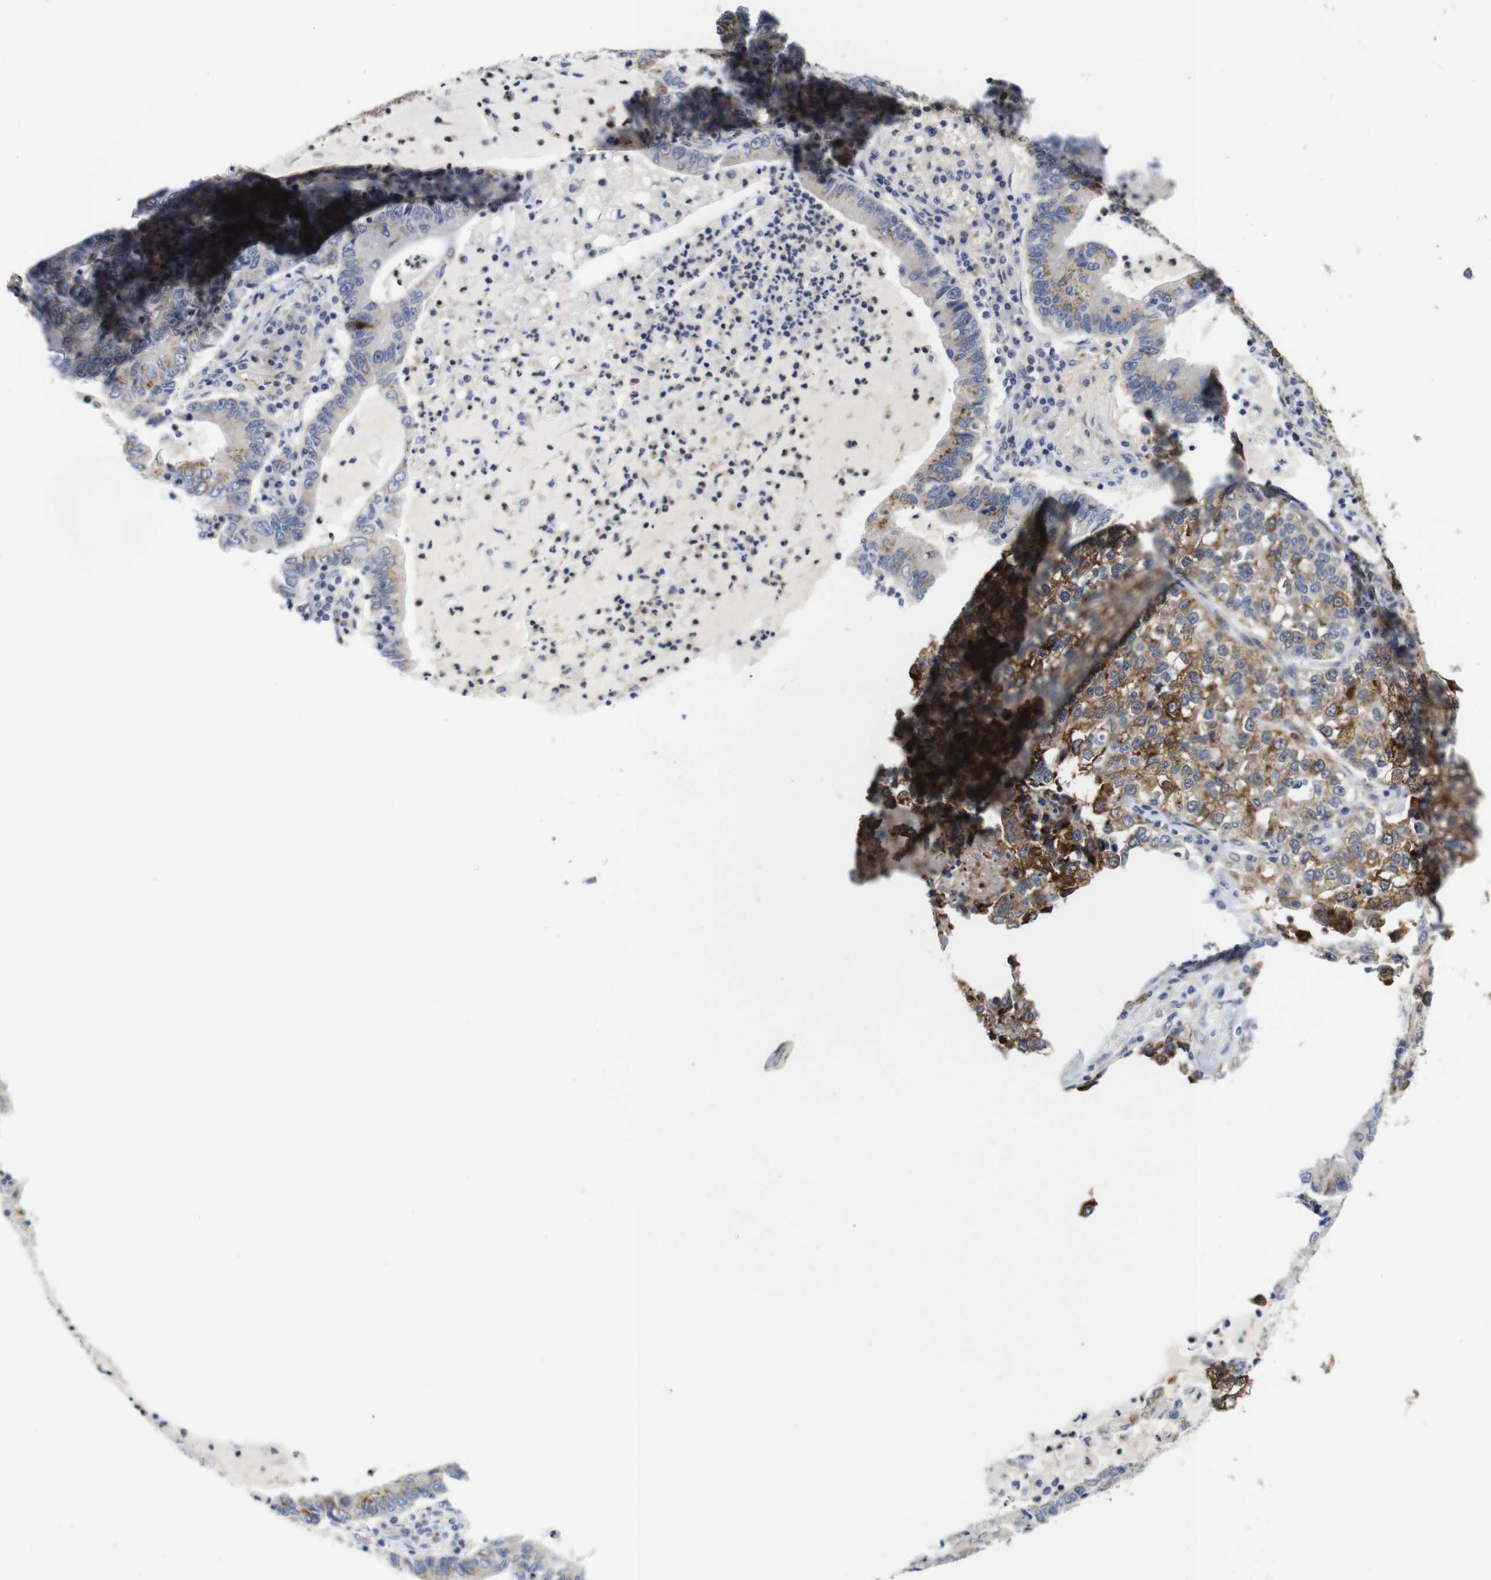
{"staining": {"intensity": "moderate", "quantity": "25%-75%", "location": "cytoplasmic/membranous"}, "tissue": "lung cancer", "cell_type": "Tumor cells", "image_type": "cancer", "snomed": [{"axis": "morphology", "description": "Adenocarcinoma, NOS"}, {"axis": "topography", "description": "Lung"}], "caption": "The histopathology image shows a brown stain indicating the presence of a protein in the cytoplasmic/membranous of tumor cells in adenocarcinoma (lung).", "gene": "FURIN", "patient": {"sex": "female", "age": 51}}